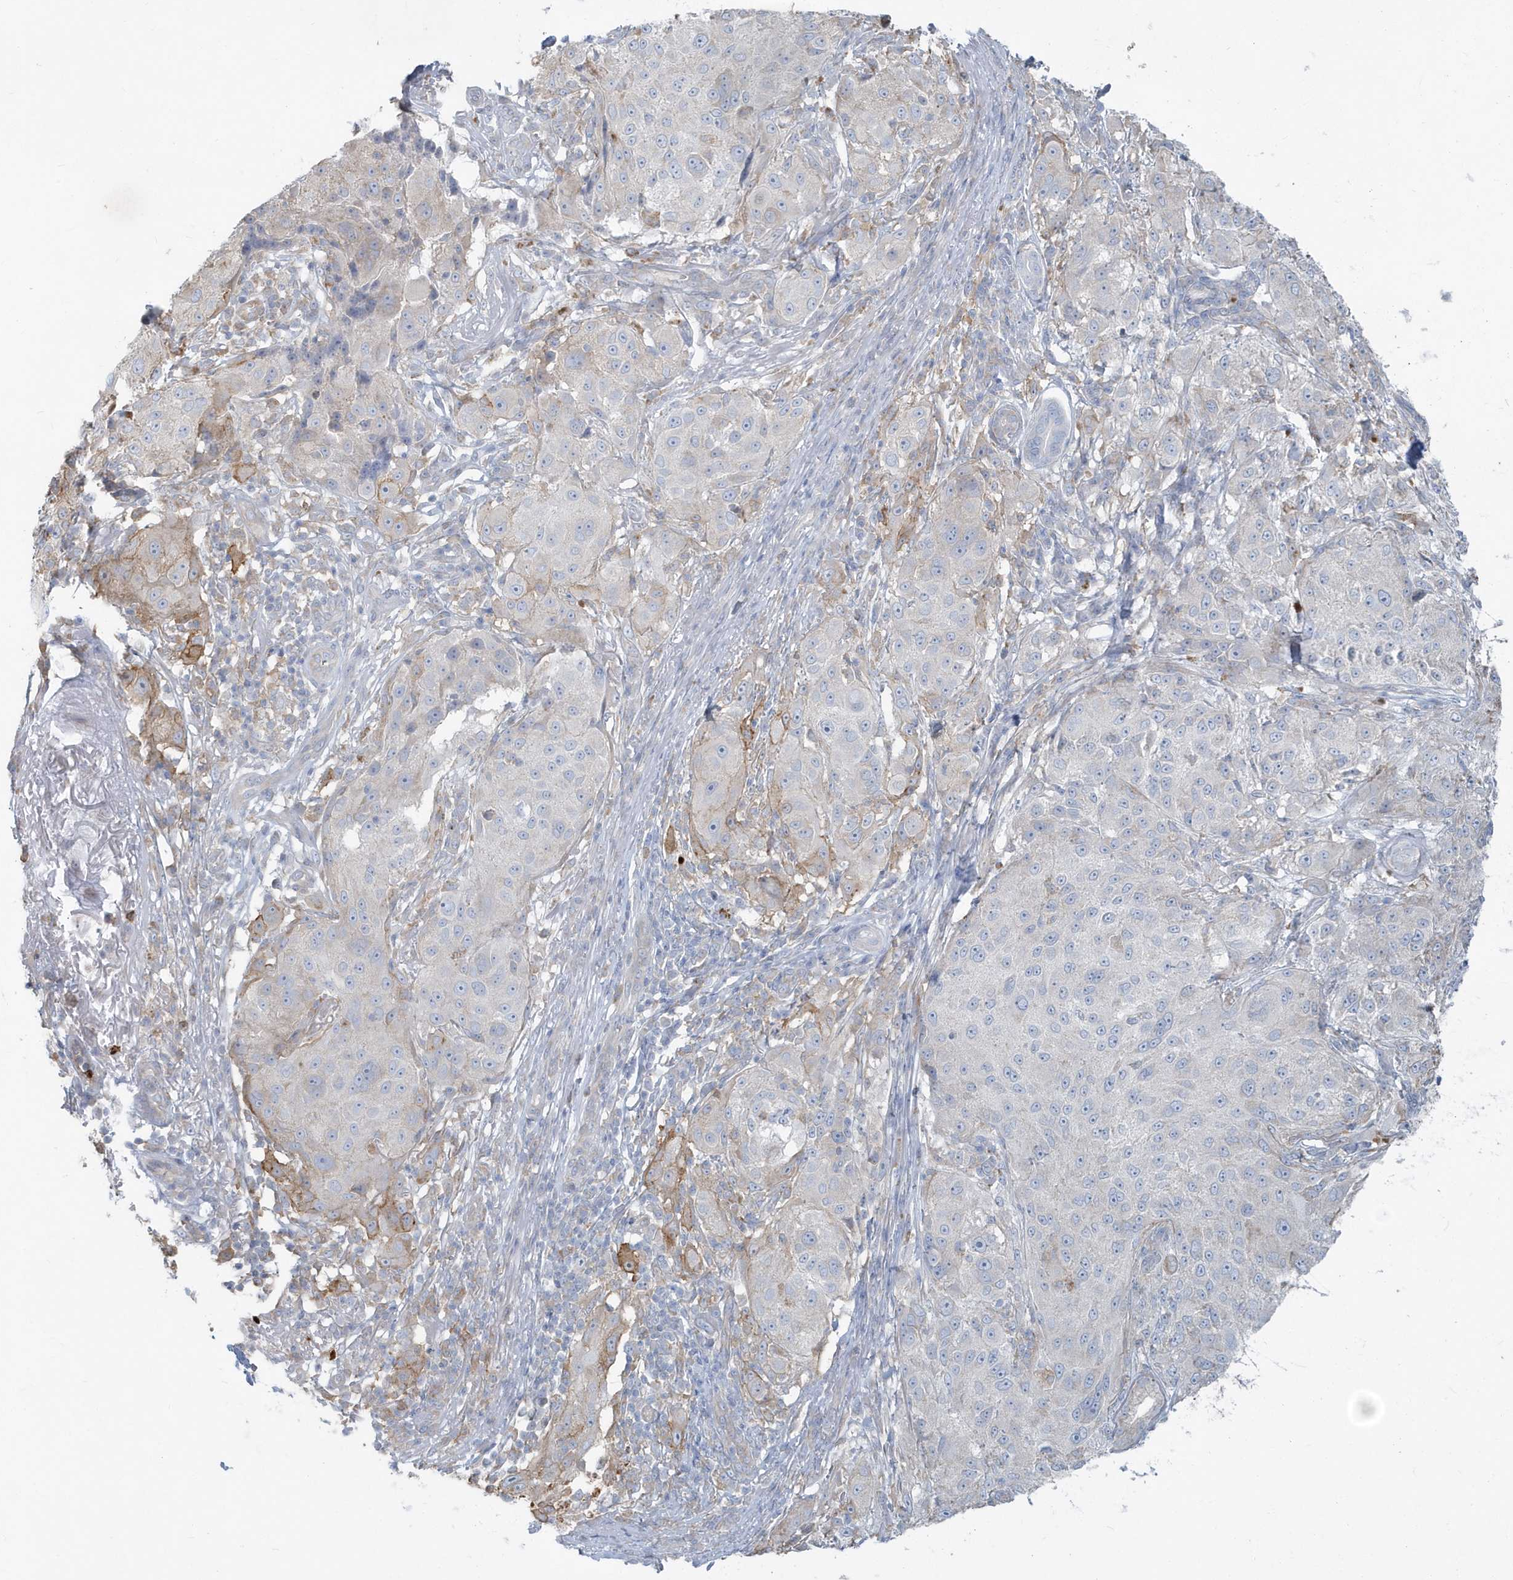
{"staining": {"intensity": "weak", "quantity": "<25%", "location": "cytoplasmic/membranous"}, "tissue": "melanoma", "cell_type": "Tumor cells", "image_type": "cancer", "snomed": [{"axis": "morphology", "description": "Necrosis, NOS"}, {"axis": "morphology", "description": "Malignant melanoma, NOS"}, {"axis": "topography", "description": "Skin"}], "caption": "Melanoma stained for a protein using immunohistochemistry (IHC) shows no expression tumor cells.", "gene": "CCNJ", "patient": {"sex": "female", "age": 87}}